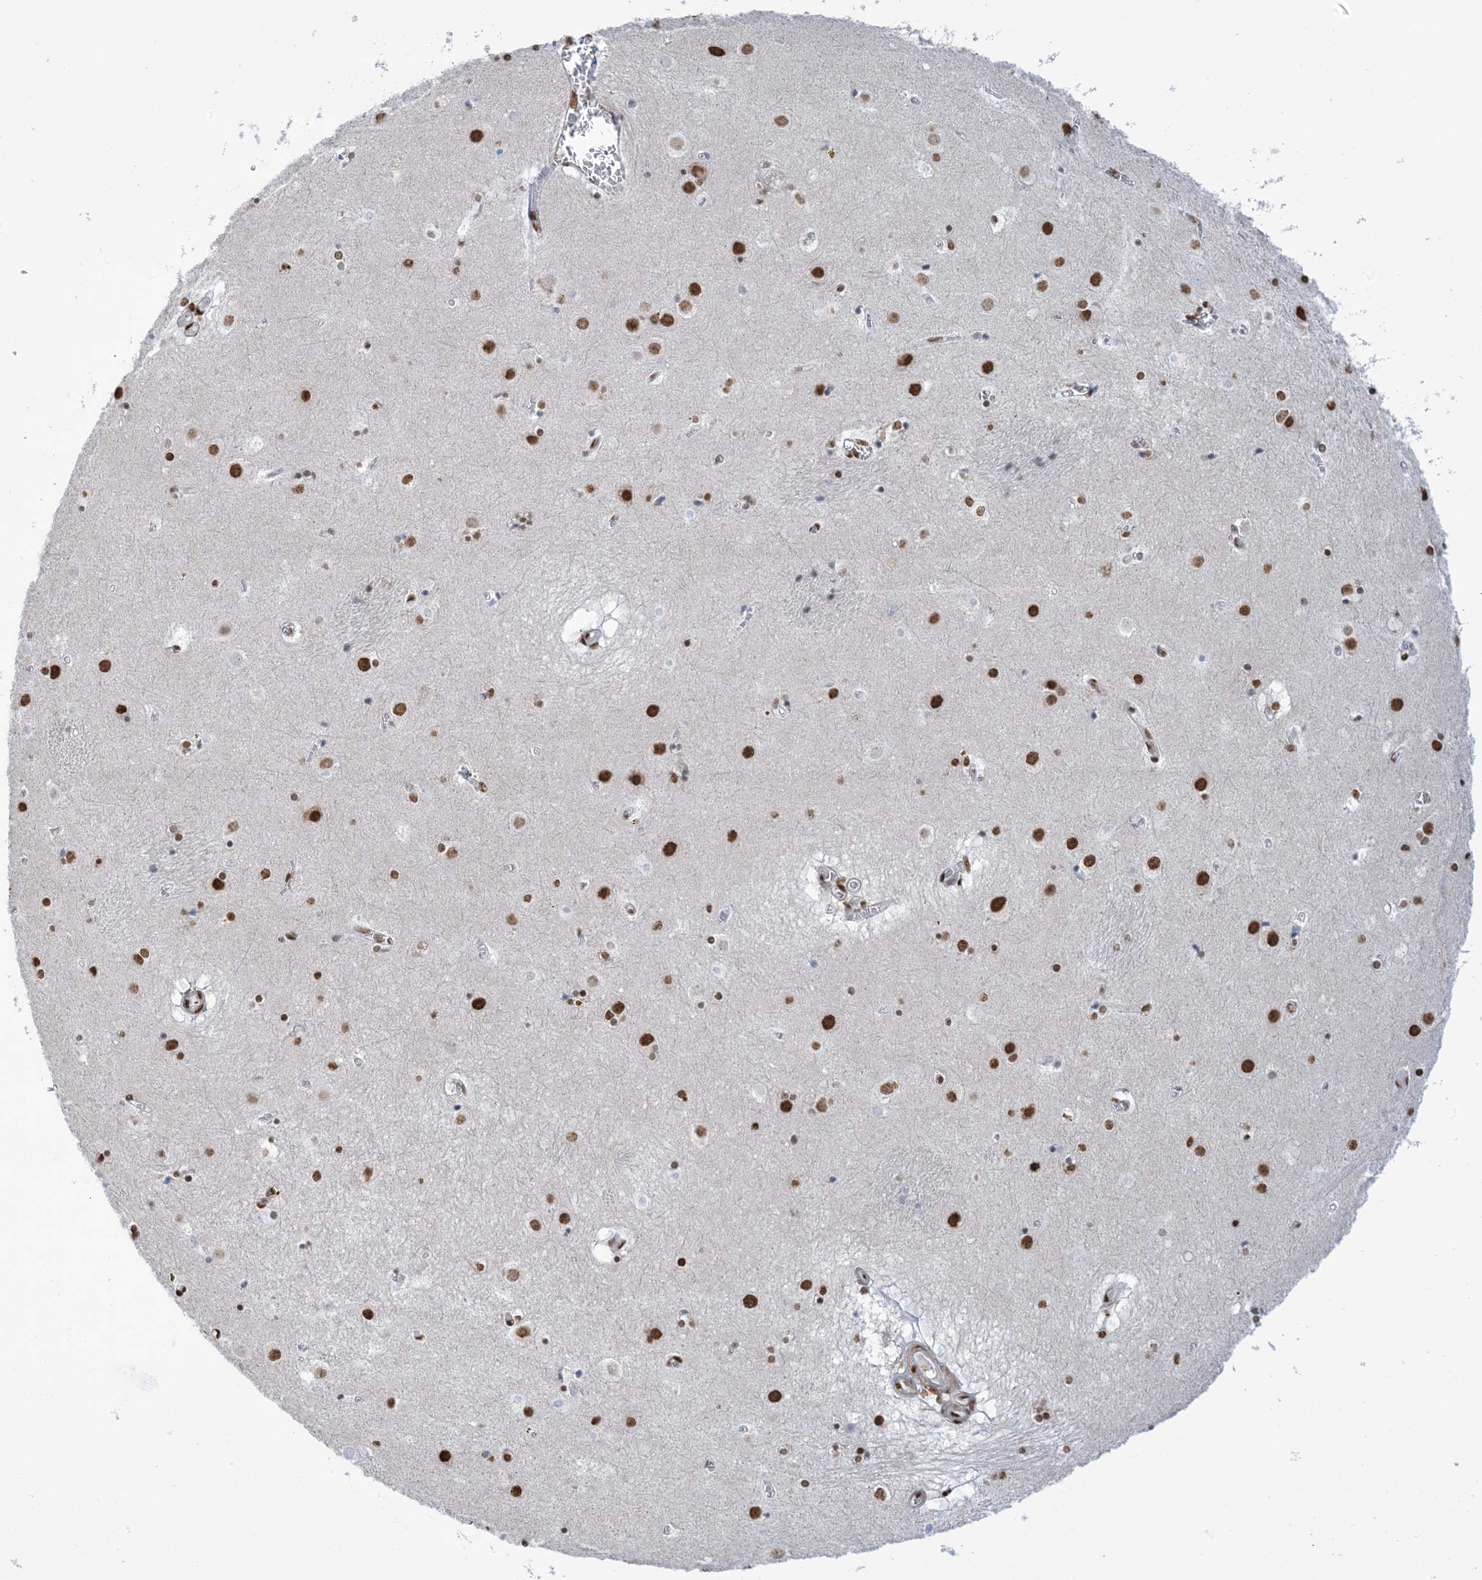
{"staining": {"intensity": "strong", "quantity": "25%-75%", "location": "nuclear"}, "tissue": "caudate", "cell_type": "Glial cells", "image_type": "normal", "snomed": [{"axis": "morphology", "description": "Normal tissue, NOS"}, {"axis": "topography", "description": "Lateral ventricle wall"}], "caption": "Caudate stained with DAB IHC exhibits high levels of strong nuclear expression in approximately 25%-75% of glial cells.", "gene": "ZNF792", "patient": {"sex": "male", "age": 70}}